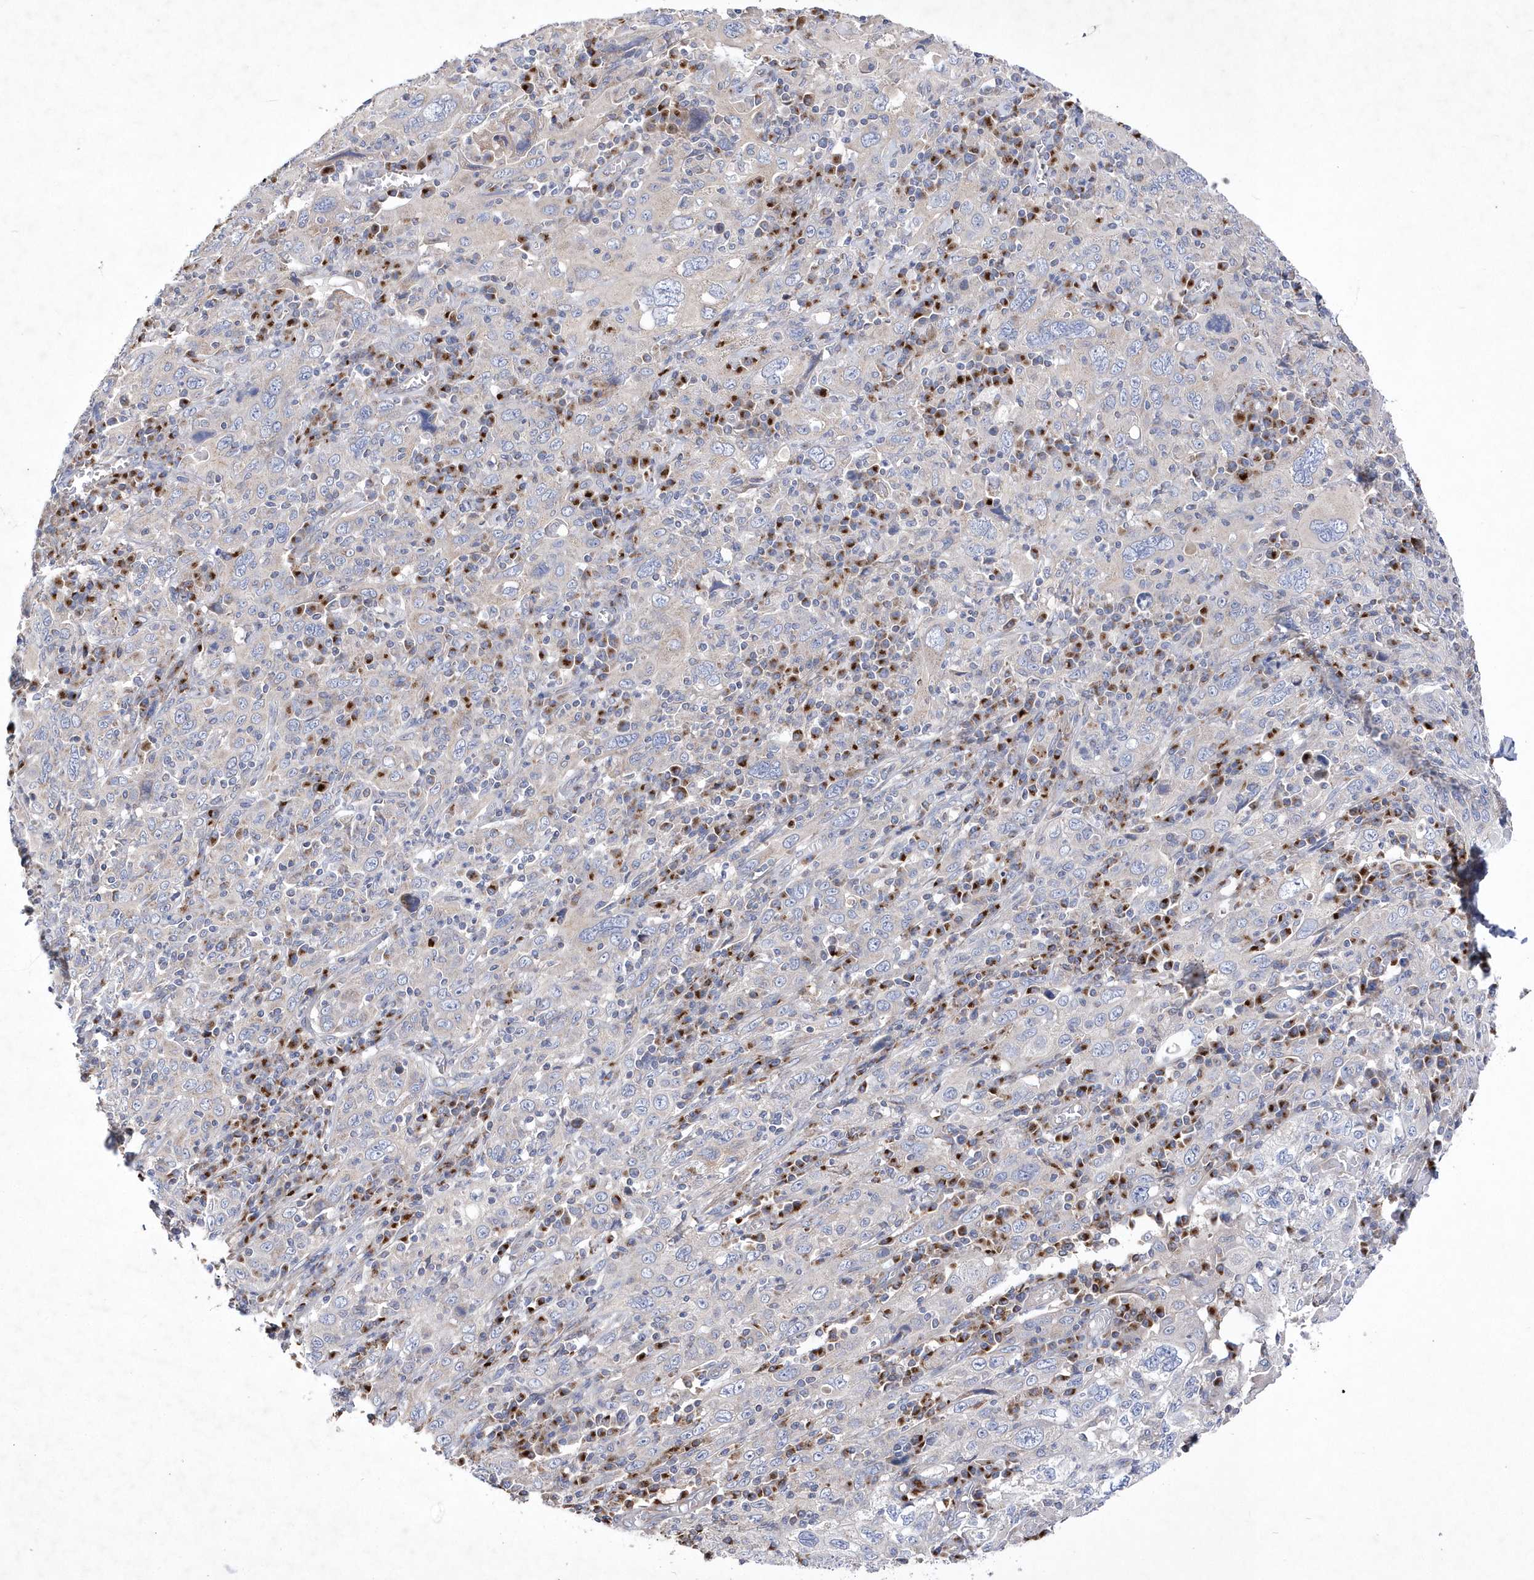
{"staining": {"intensity": "weak", "quantity": "25%-75%", "location": "cytoplasmic/membranous"}, "tissue": "cervical cancer", "cell_type": "Tumor cells", "image_type": "cancer", "snomed": [{"axis": "morphology", "description": "Squamous cell carcinoma, NOS"}, {"axis": "topography", "description": "Cervix"}], "caption": "Tumor cells demonstrate low levels of weak cytoplasmic/membranous positivity in approximately 25%-75% of cells in human cervical cancer (squamous cell carcinoma). (DAB (3,3'-diaminobenzidine) IHC with brightfield microscopy, high magnification).", "gene": "METTL8", "patient": {"sex": "female", "age": 46}}